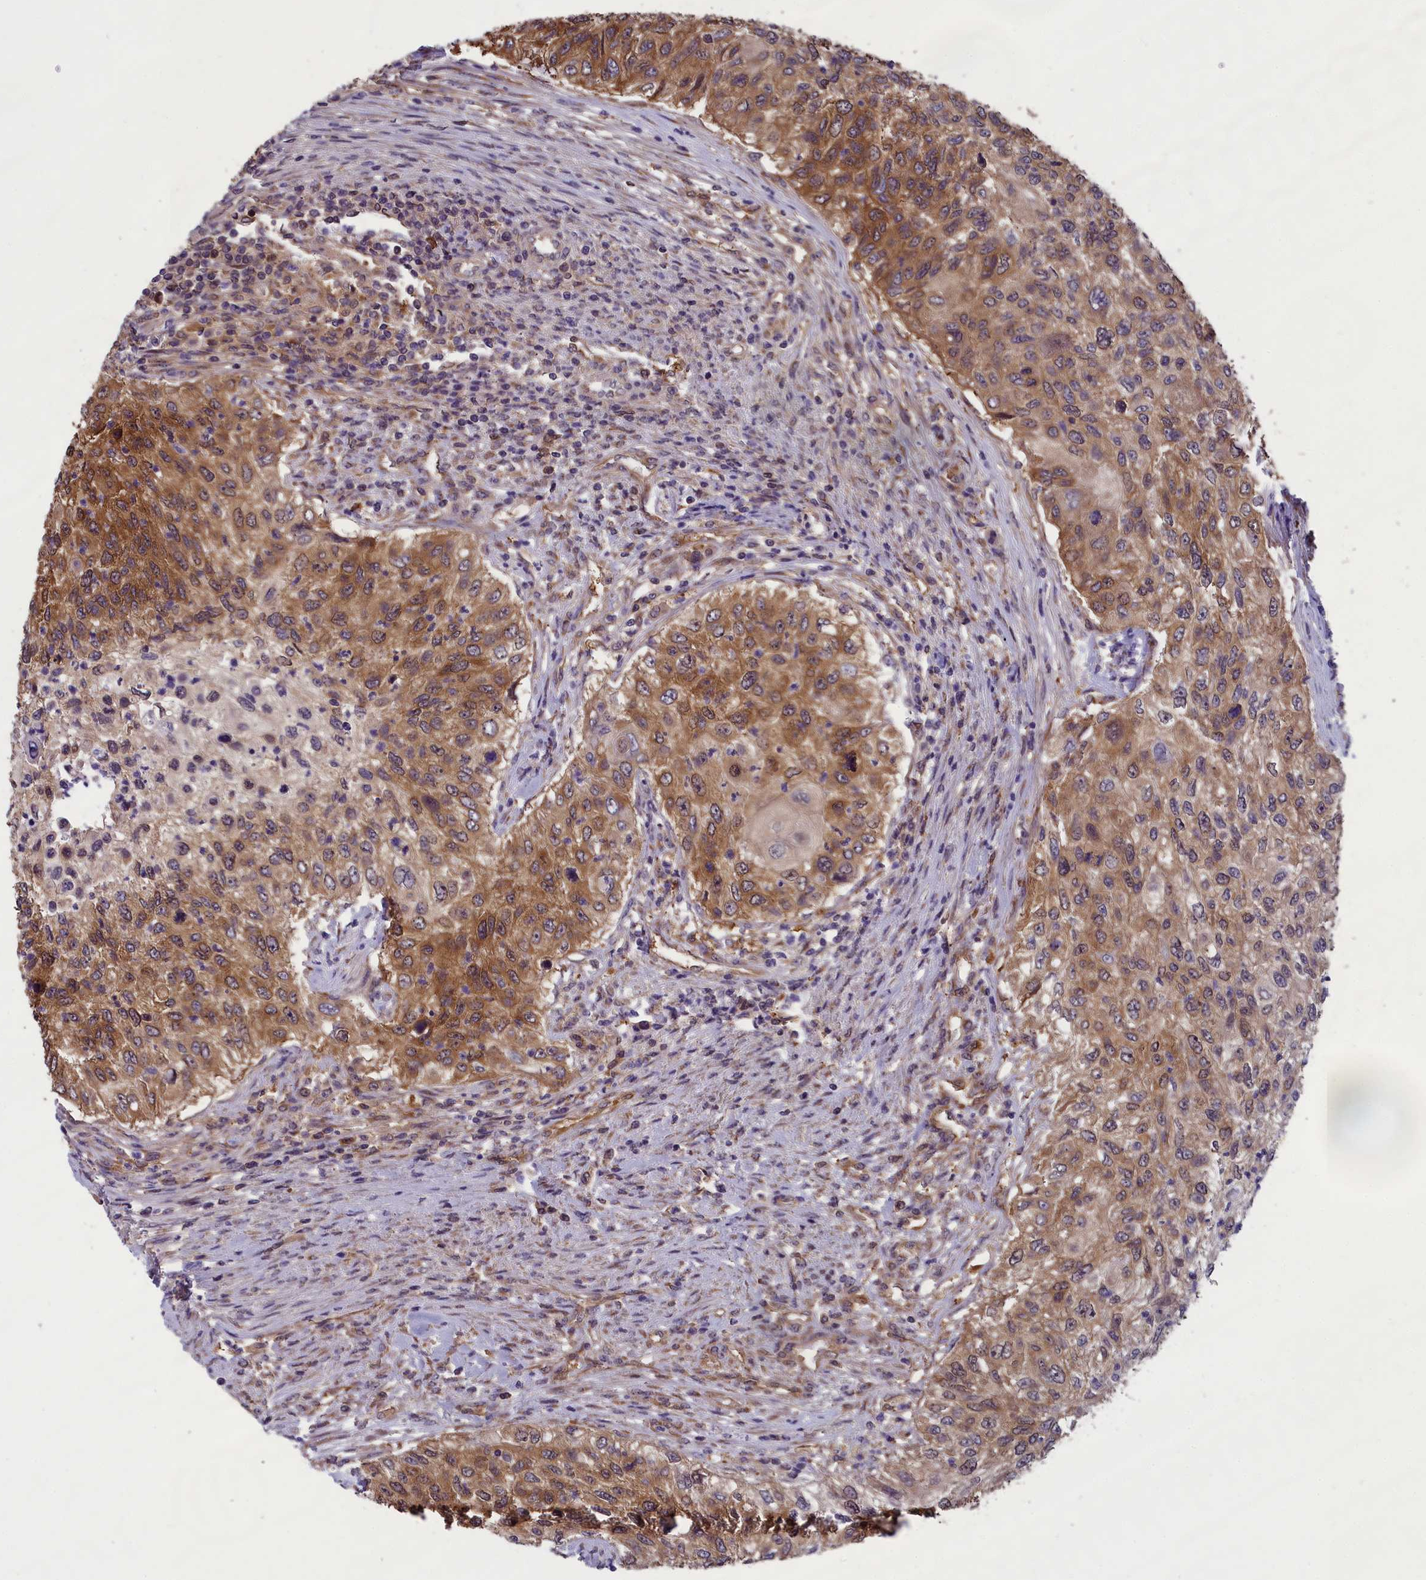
{"staining": {"intensity": "moderate", "quantity": ">75%", "location": "cytoplasmic/membranous,nuclear"}, "tissue": "urothelial cancer", "cell_type": "Tumor cells", "image_type": "cancer", "snomed": [{"axis": "morphology", "description": "Urothelial carcinoma, High grade"}, {"axis": "topography", "description": "Urinary bladder"}], "caption": "Protein expression by IHC shows moderate cytoplasmic/membranous and nuclear positivity in about >75% of tumor cells in high-grade urothelial carcinoma.", "gene": "ABCC8", "patient": {"sex": "female", "age": 60}}